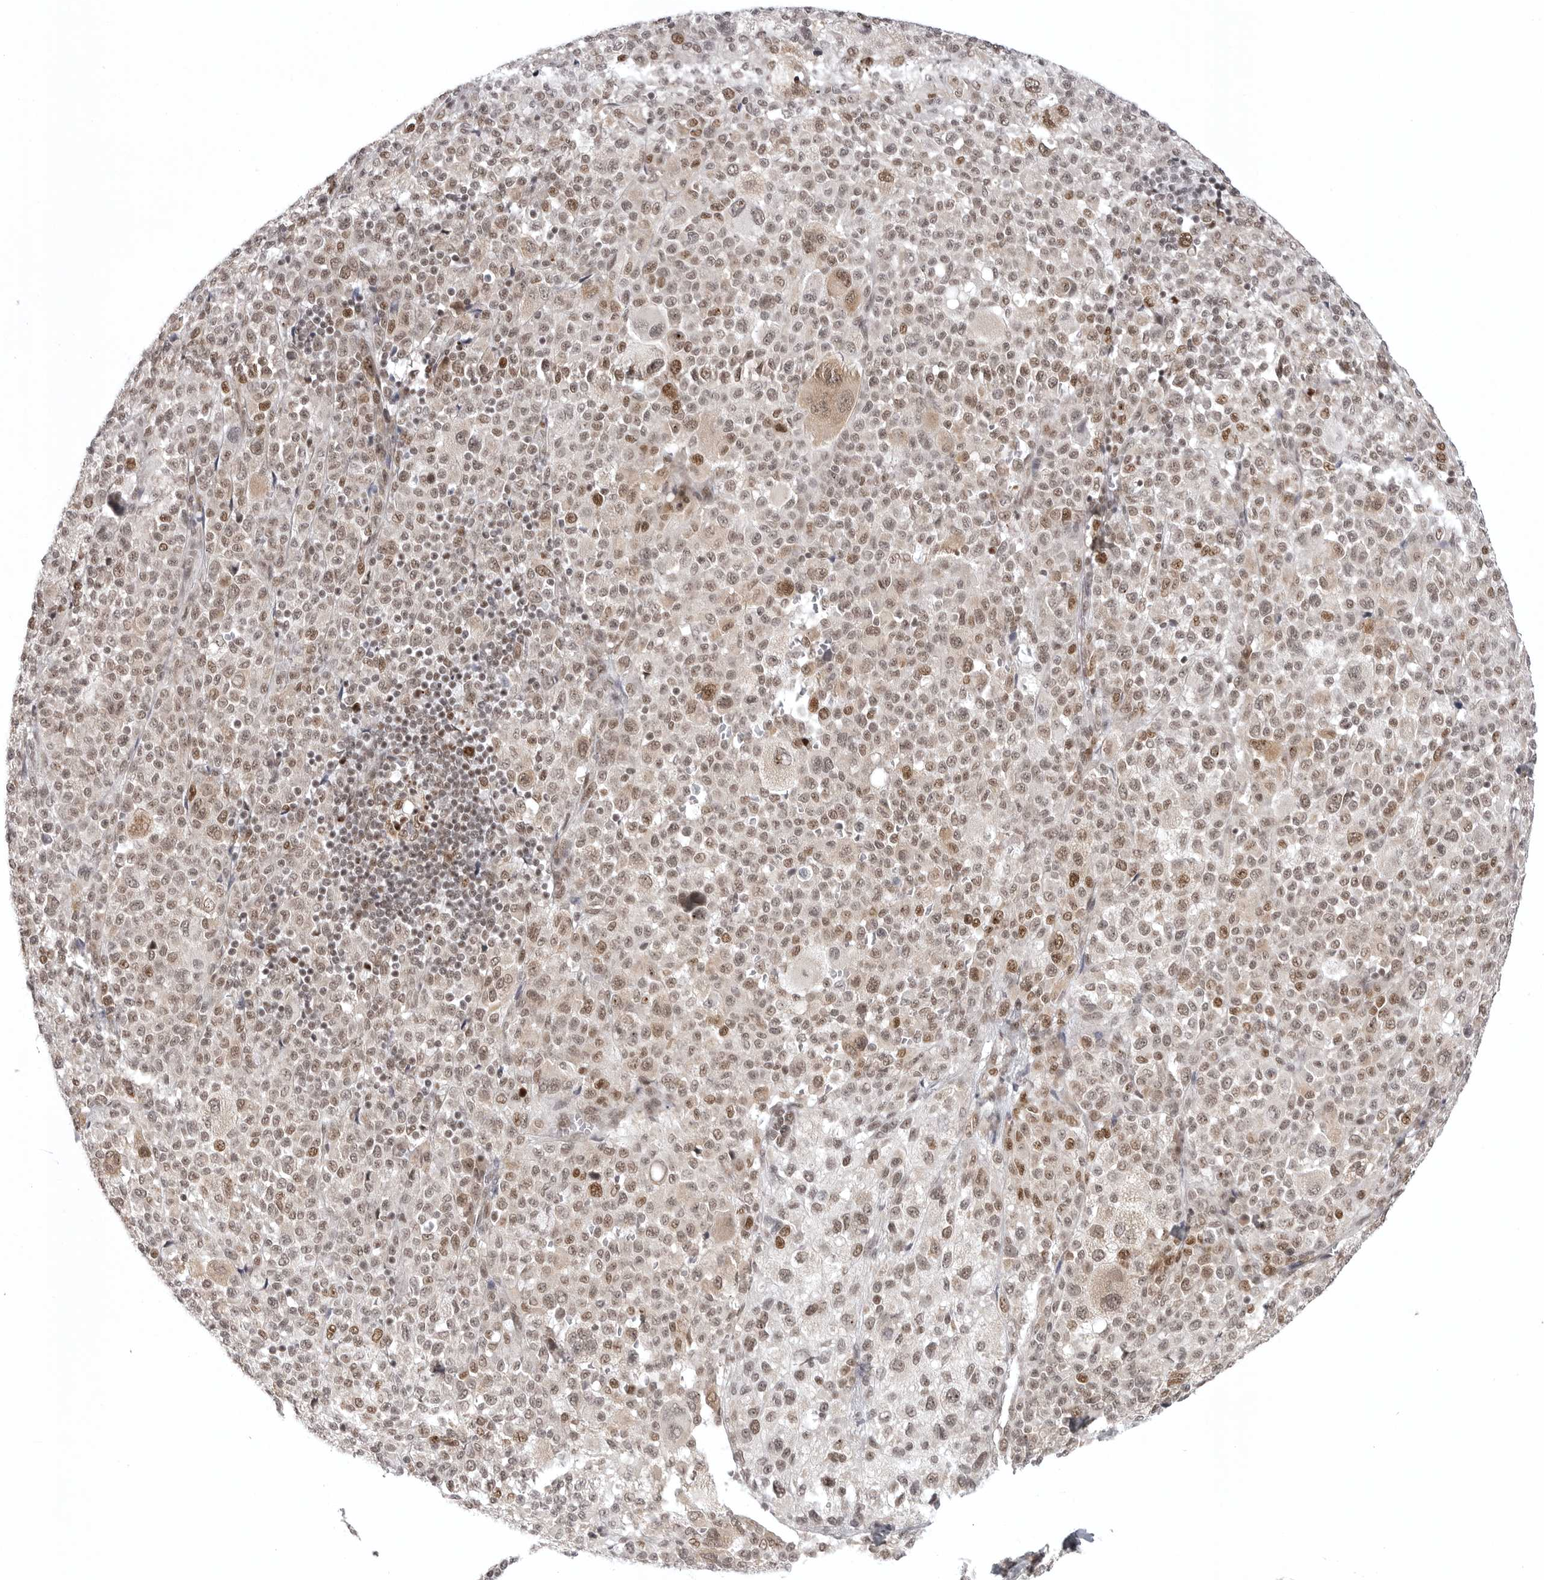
{"staining": {"intensity": "moderate", "quantity": ">75%", "location": "cytoplasmic/membranous,nuclear"}, "tissue": "melanoma", "cell_type": "Tumor cells", "image_type": "cancer", "snomed": [{"axis": "morphology", "description": "Malignant melanoma, Metastatic site"}, {"axis": "topography", "description": "Skin"}], "caption": "Immunohistochemistry (IHC) of human malignant melanoma (metastatic site) reveals medium levels of moderate cytoplasmic/membranous and nuclear staining in about >75% of tumor cells.", "gene": "PRDM10", "patient": {"sex": "female", "age": 74}}